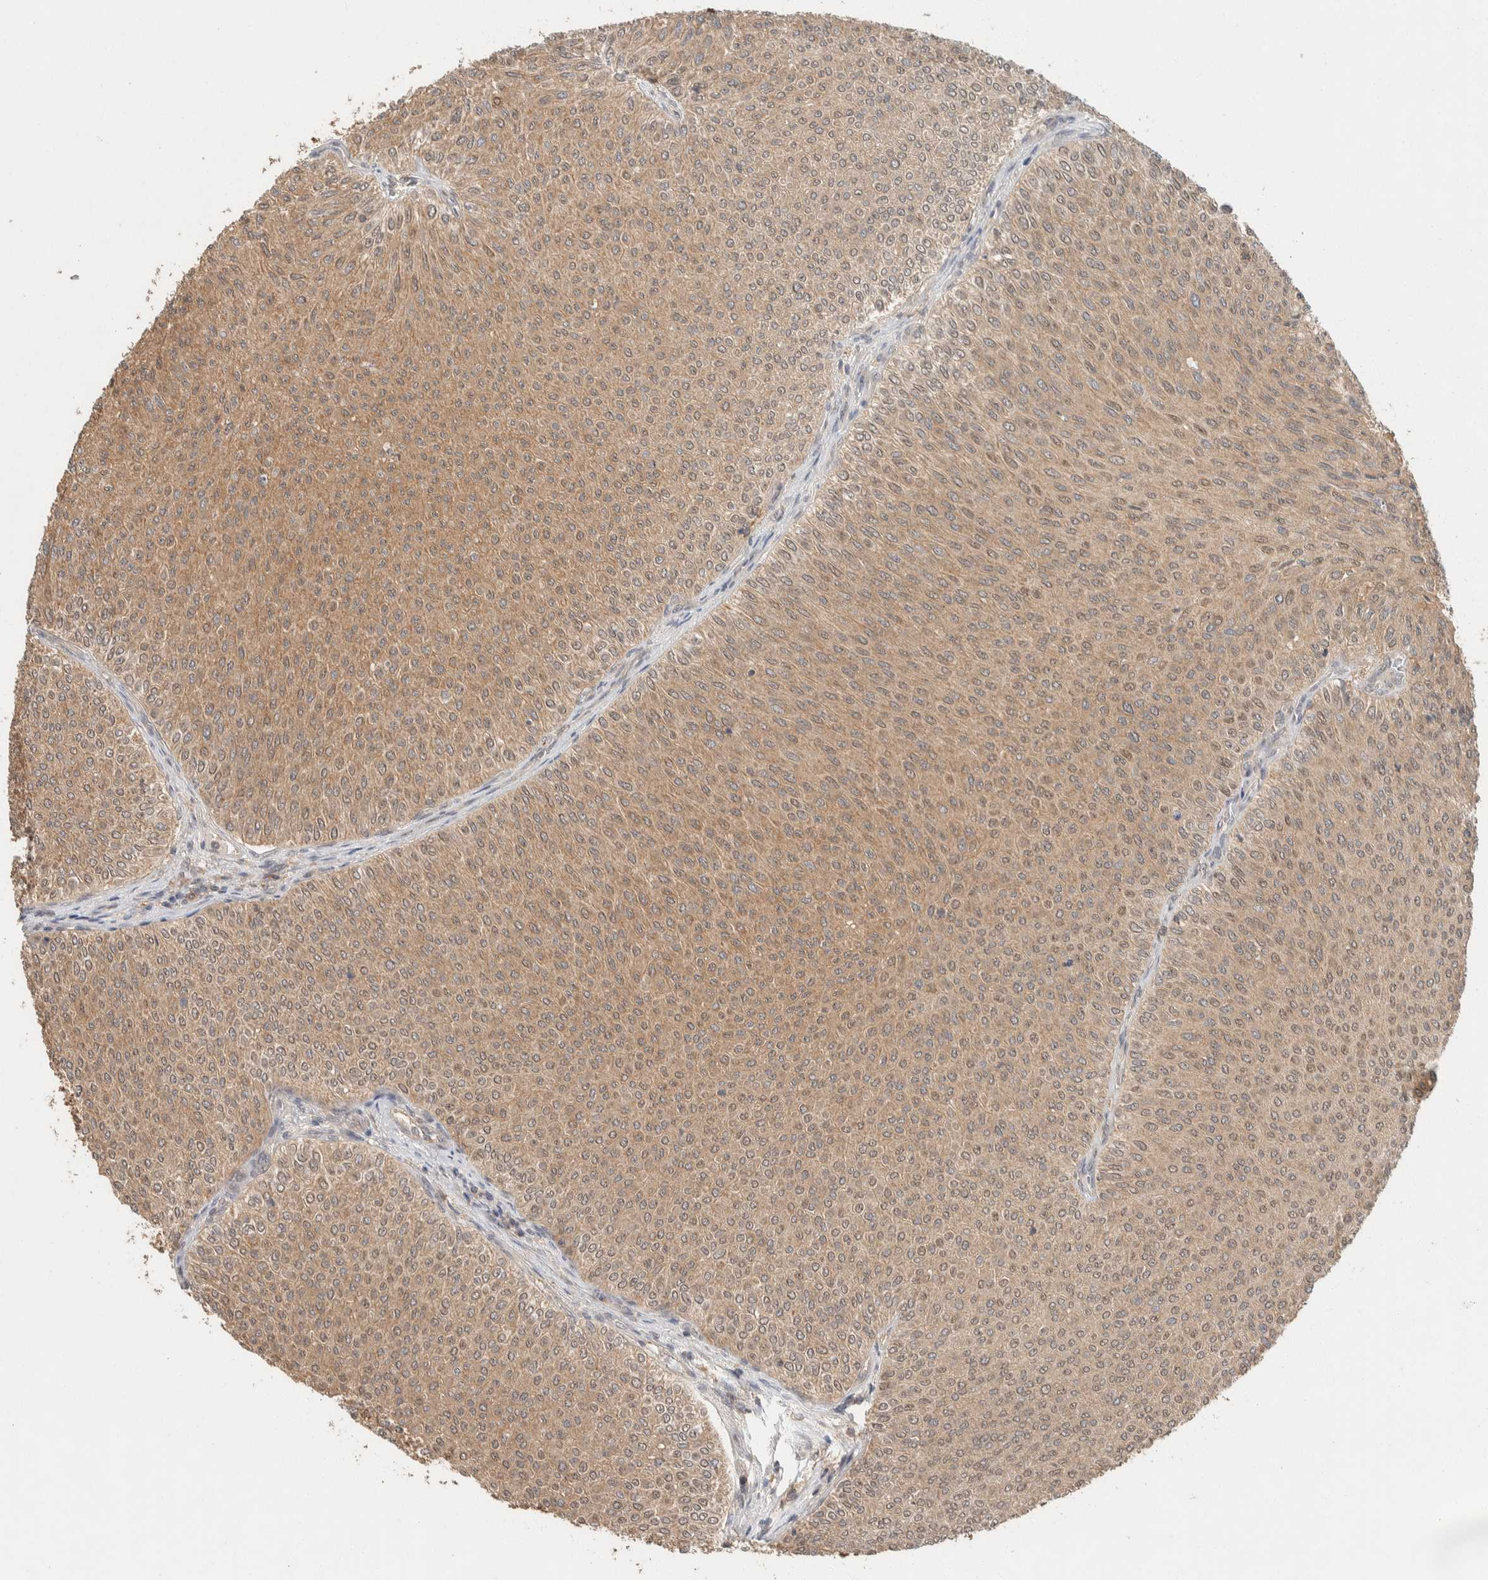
{"staining": {"intensity": "moderate", "quantity": ">75%", "location": "cytoplasmic/membranous,nuclear"}, "tissue": "urothelial cancer", "cell_type": "Tumor cells", "image_type": "cancer", "snomed": [{"axis": "morphology", "description": "Urothelial carcinoma, Low grade"}, {"axis": "topography", "description": "Urinary bladder"}], "caption": "Tumor cells exhibit medium levels of moderate cytoplasmic/membranous and nuclear staining in about >75% of cells in urothelial cancer.", "gene": "ZNF567", "patient": {"sex": "male", "age": 78}}